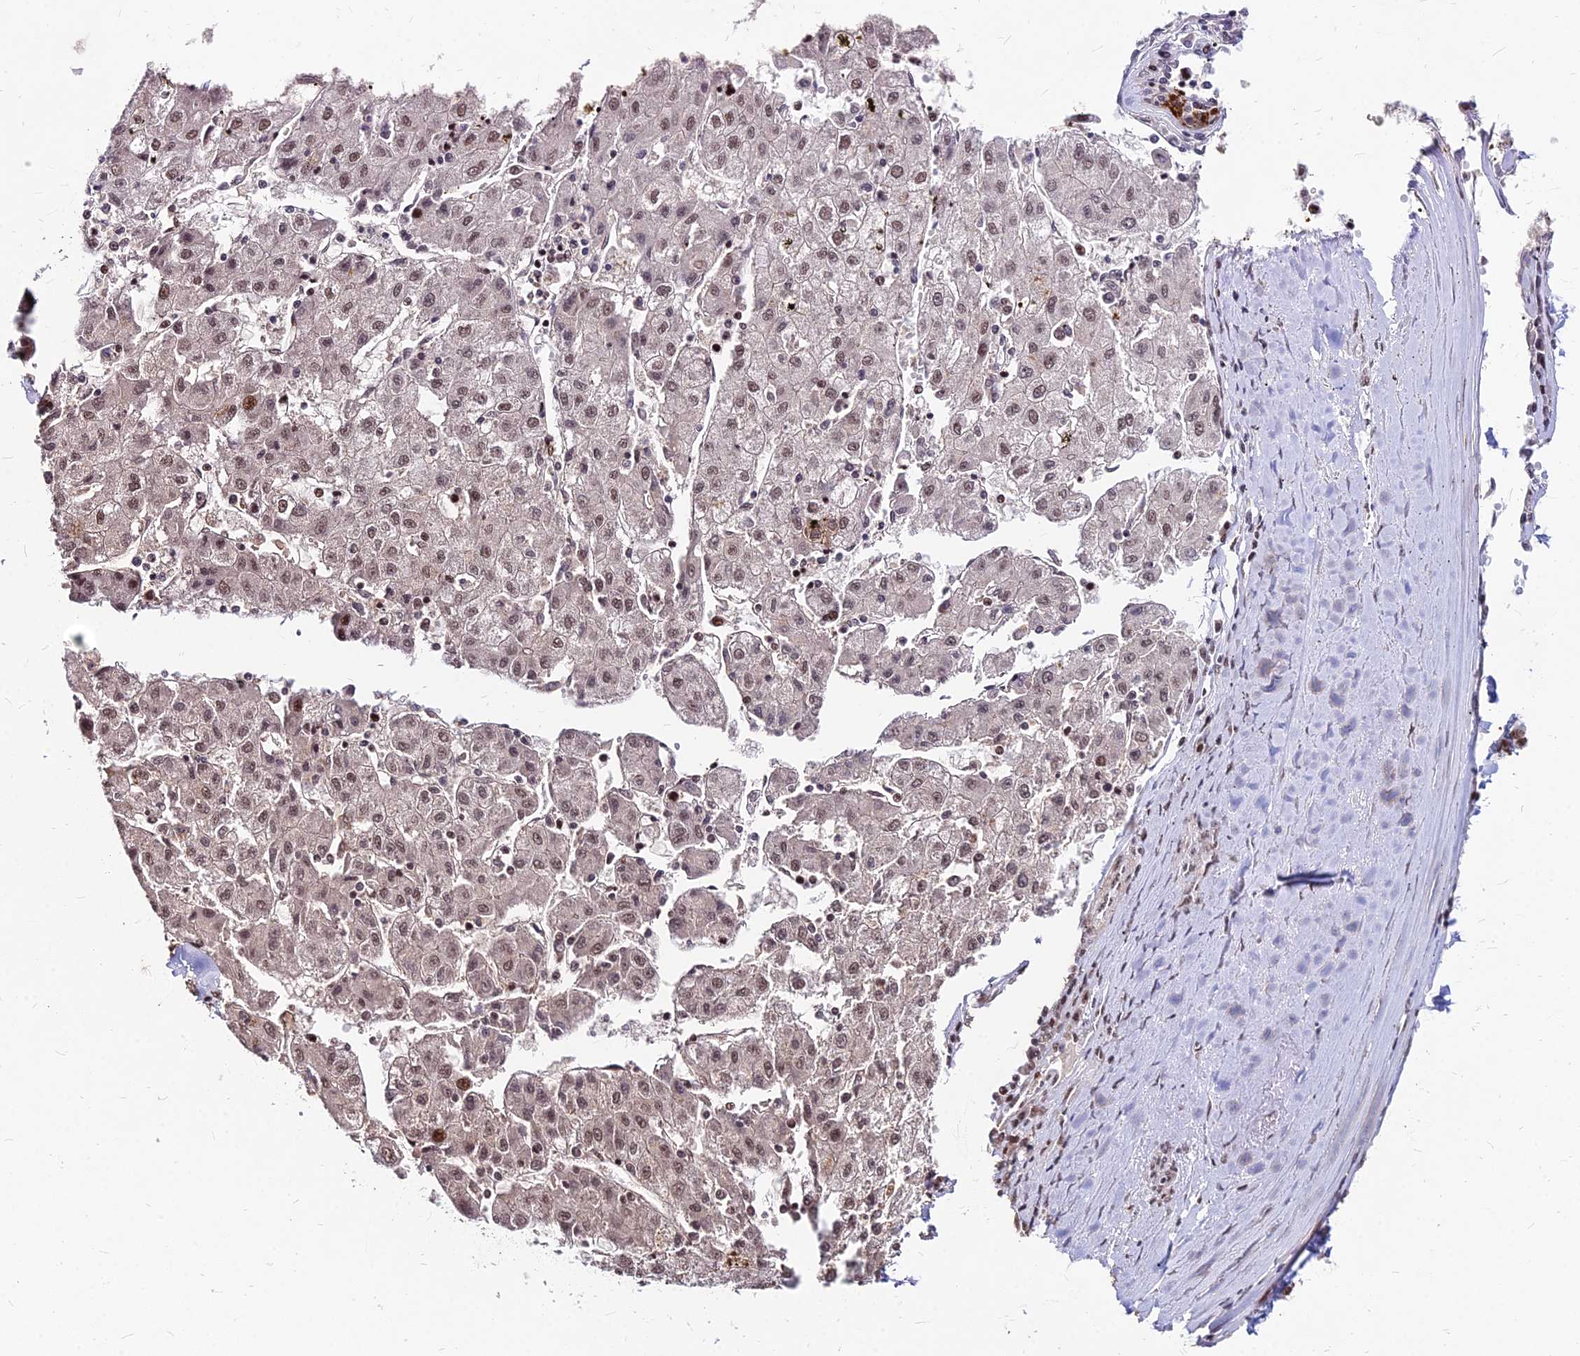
{"staining": {"intensity": "weak", "quantity": ">75%", "location": "nuclear"}, "tissue": "liver cancer", "cell_type": "Tumor cells", "image_type": "cancer", "snomed": [{"axis": "morphology", "description": "Carcinoma, Hepatocellular, NOS"}, {"axis": "topography", "description": "Liver"}], "caption": "An IHC photomicrograph of tumor tissue is shown. Protein staining in brown labels weak nuclear positivity in liver cancer within tumor cells.", "gene": "ZBED4", "patient": {"sex": "male", "age": 72}}